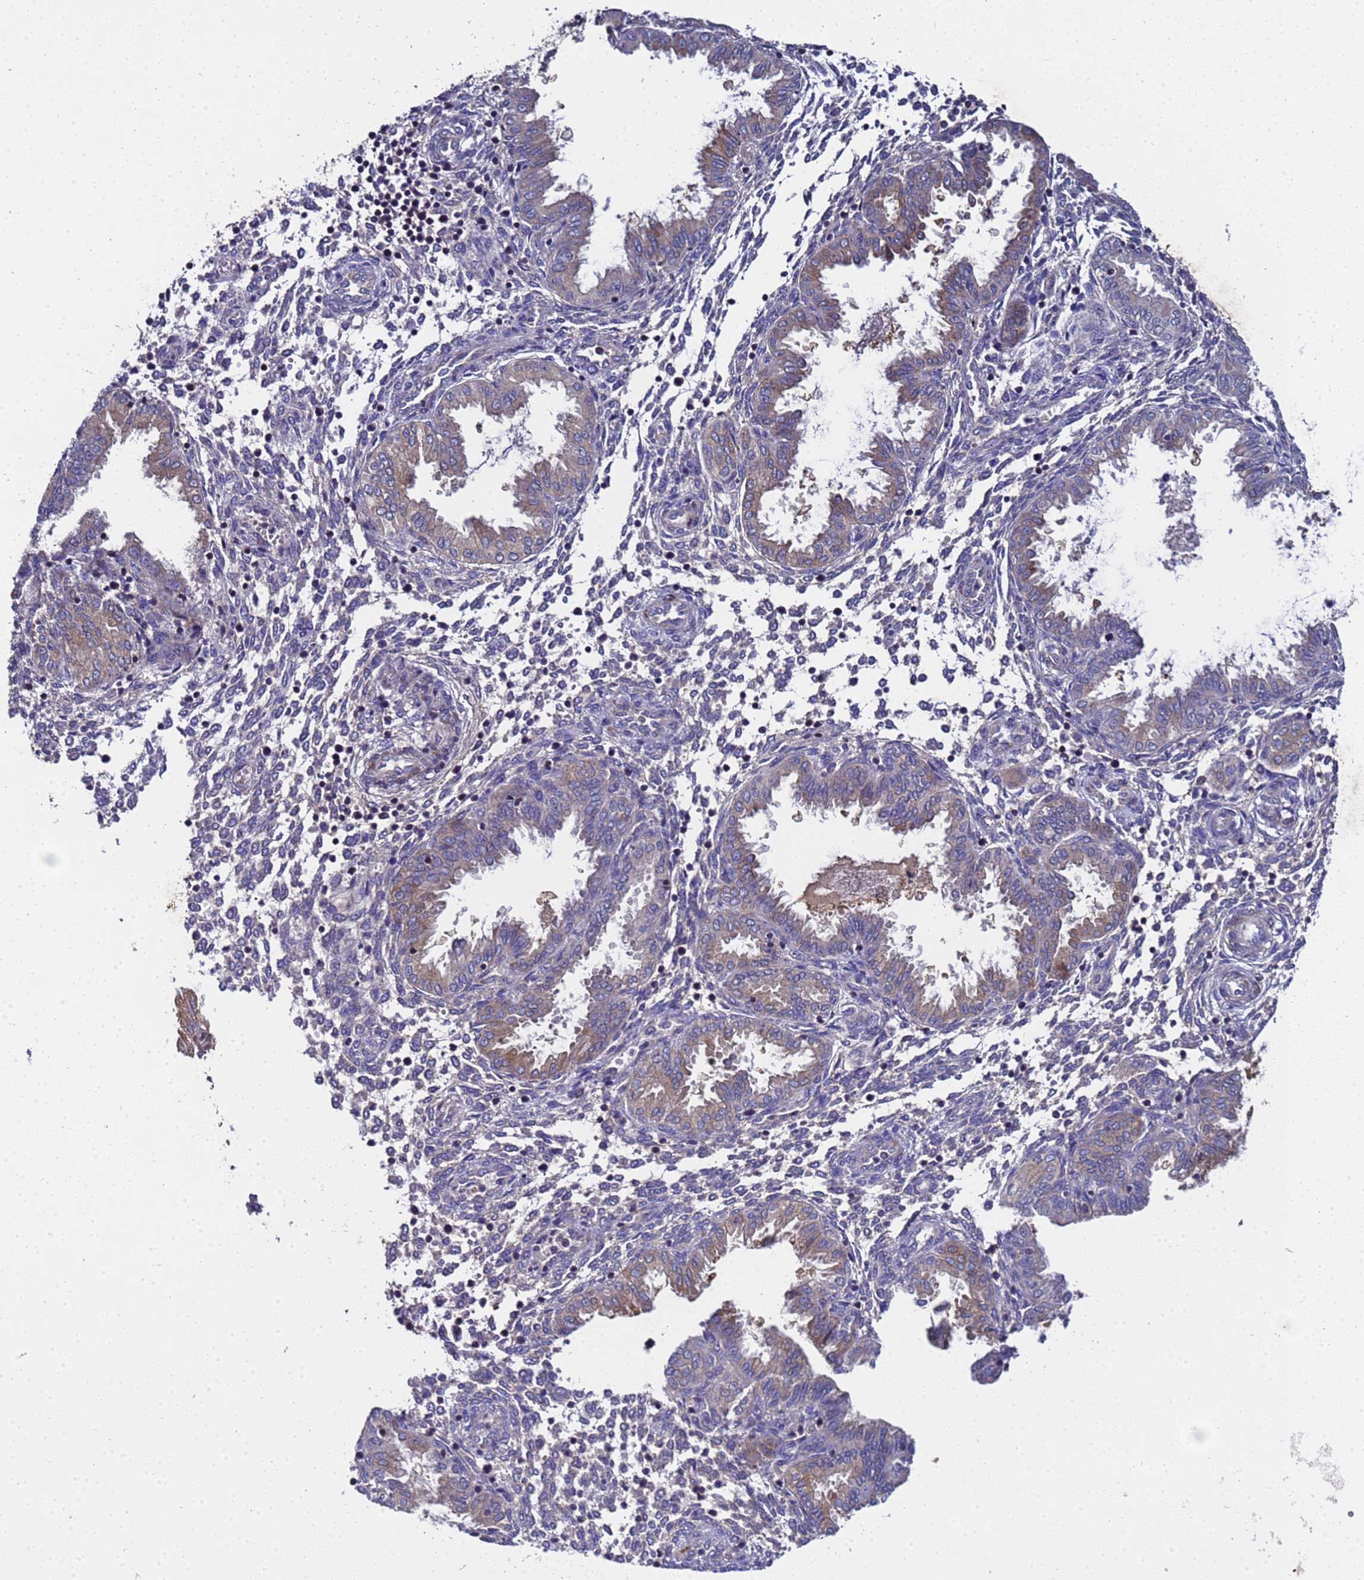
{"staining": {"intensity": "weak", "quantity": "<25%", "location": "cytoplasmic/membranous"}, "tissue": "endometrium", "cell_type": "Cells in endometrial stroma", "image_type": "normal", "snomed": [{"axis": "morphology", "description": "Normal tissue, NOS"}, {"axis": "topography", "description": "Endometrium"}], "caption": "An immunohistochemistry photomicrograph of normal endometrium is shown. There is no staining in cells in endometrial stroma of endometrium. Brightfield microscopy of immunohistochemistry stained with DAB (3,3'-diaminobenzidine) (brown) and hematoxylin (blue), captured at high magnification.", "gene": "MOCS1", "patient": {"sex": "female", "age": 33}}